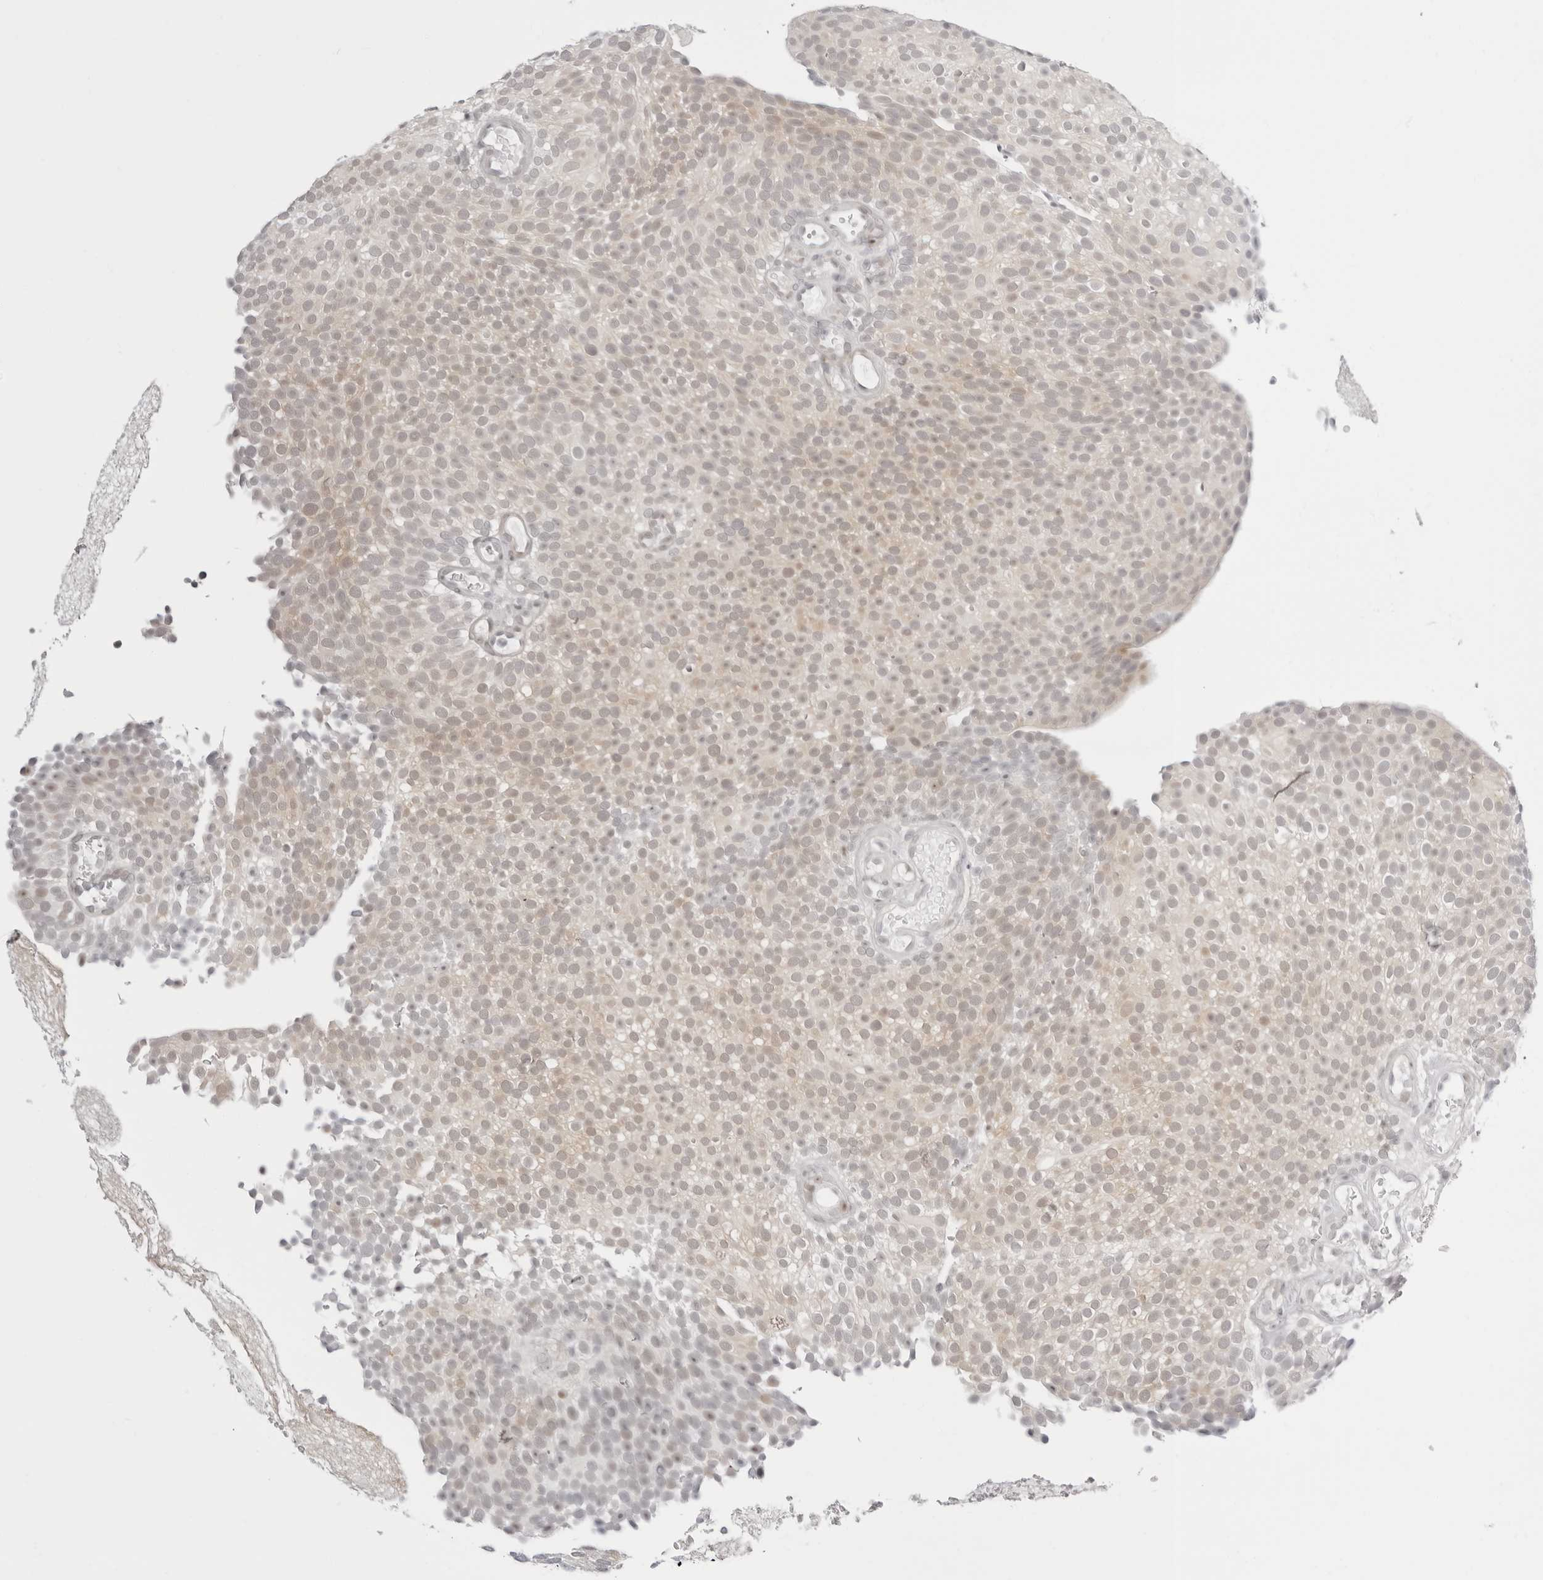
{"staining": {"intensity": "weak", "quantity": "<25%", "location": "cytoplasmic/membranous"}, "tissue": "urothelial cancer", "cell_type": "Tumor cells", "image_type": "cancer", "snomed": [{"axis": "morphology", "description": "Urothelial carcinoma, Low grade"}, {"axis": "topography", "description": "Urinary bladder"}], "caption": "DAB (3,3'-diaminobenzidine) immunohistochemical staining of human low-grade urothelial carcinoma displays no significant staining in tumor cells.", "gene": "PPP2R5C", "patient": {"sex": "male", "age": 78}}